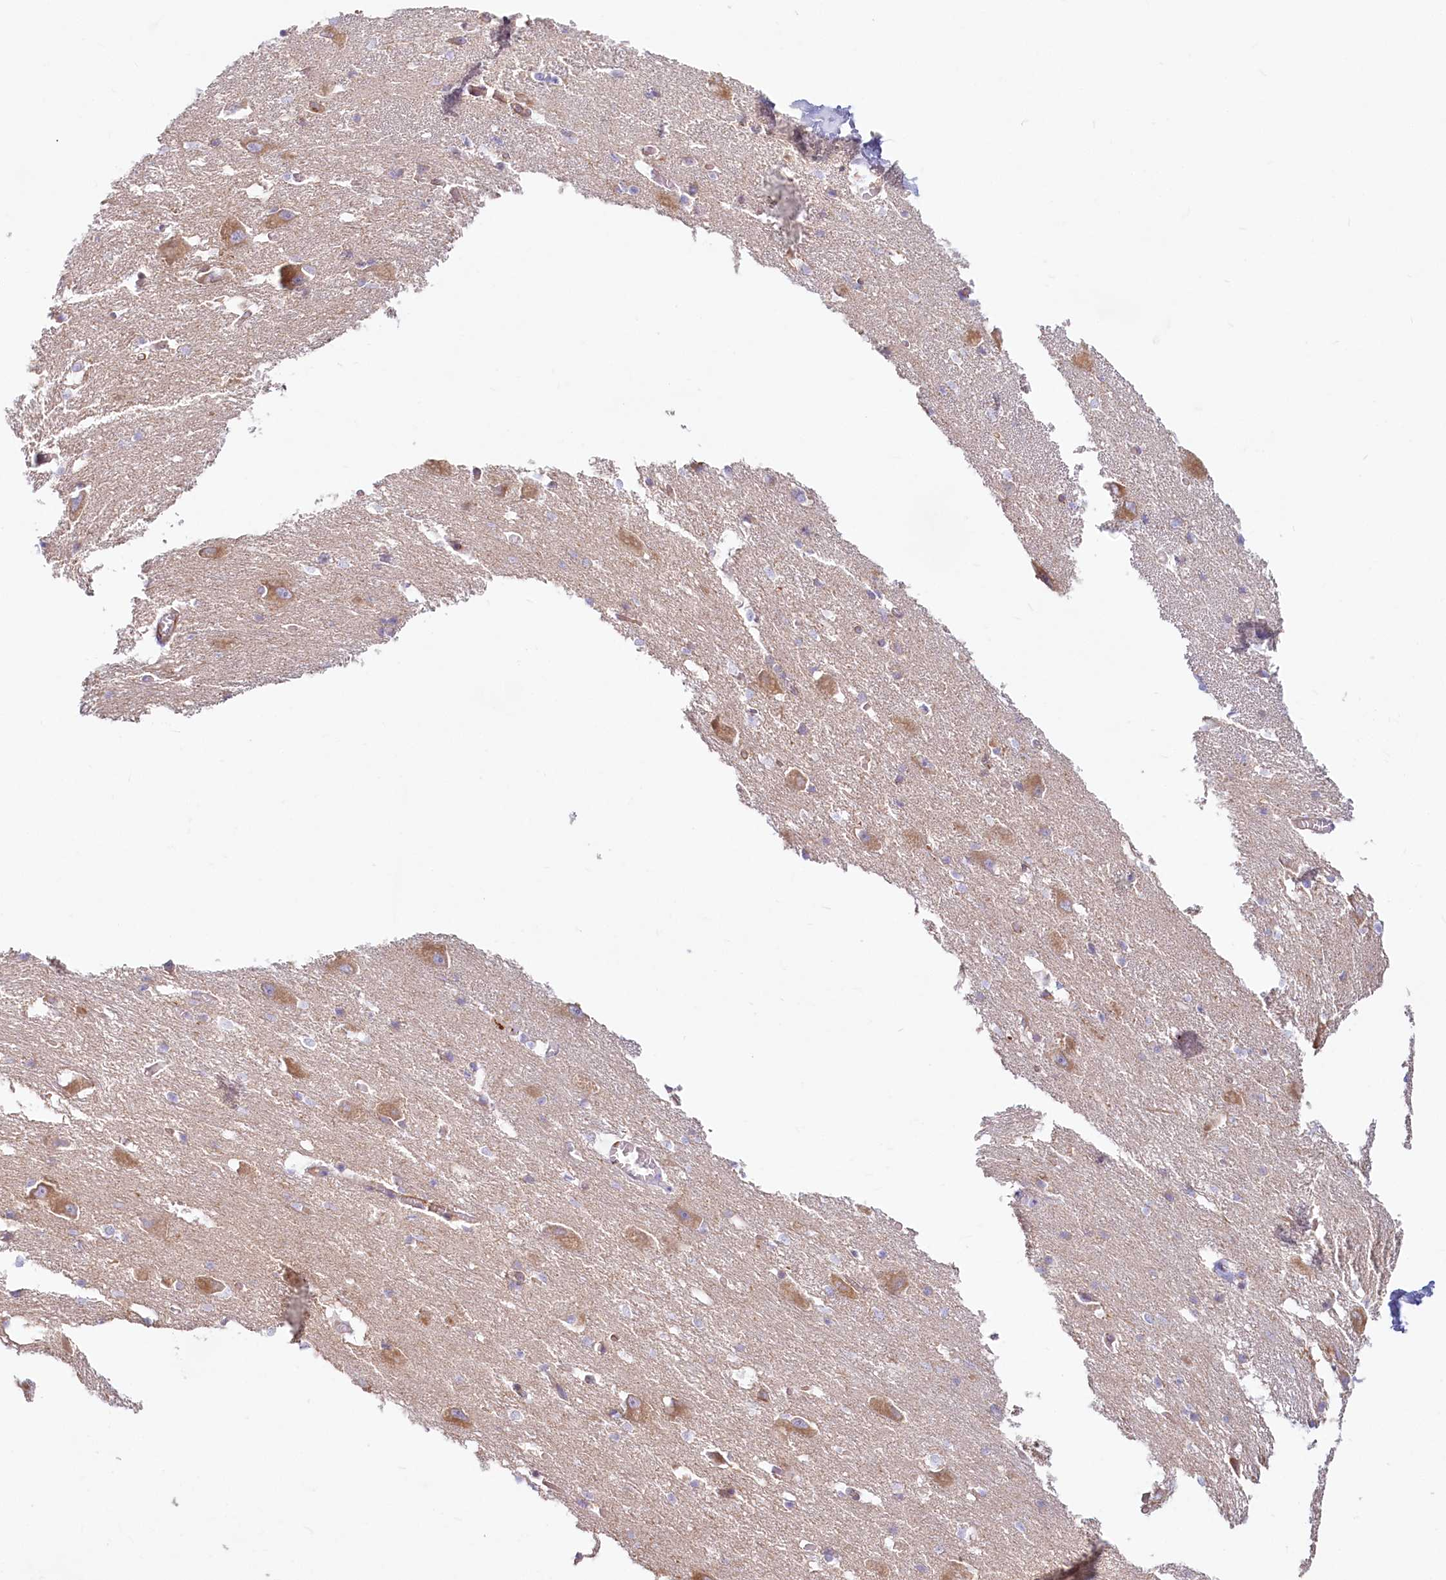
{"staining": {"intensity": "negative", "quantity": "none", "location": "none"}, "tissue": "caudate", "cell_type": "Glial cells", "image_type": "normal", "snomed": [{"axis": "morphology", "description": "Normal tissue, NOS"}, {"axis": "topography", "description": "Lateral ventricle wall"}], "caption": "This is a histopathology image of IHC staining of normal caudate, which shows no staining in glial cells. (DAB (3,3'-diaminobenzidine) immunohistochemistry (IHC) with hematoxylin counter stain).", "gene": "LMOD3", "patient": {"sex": "male", "age": 37}}